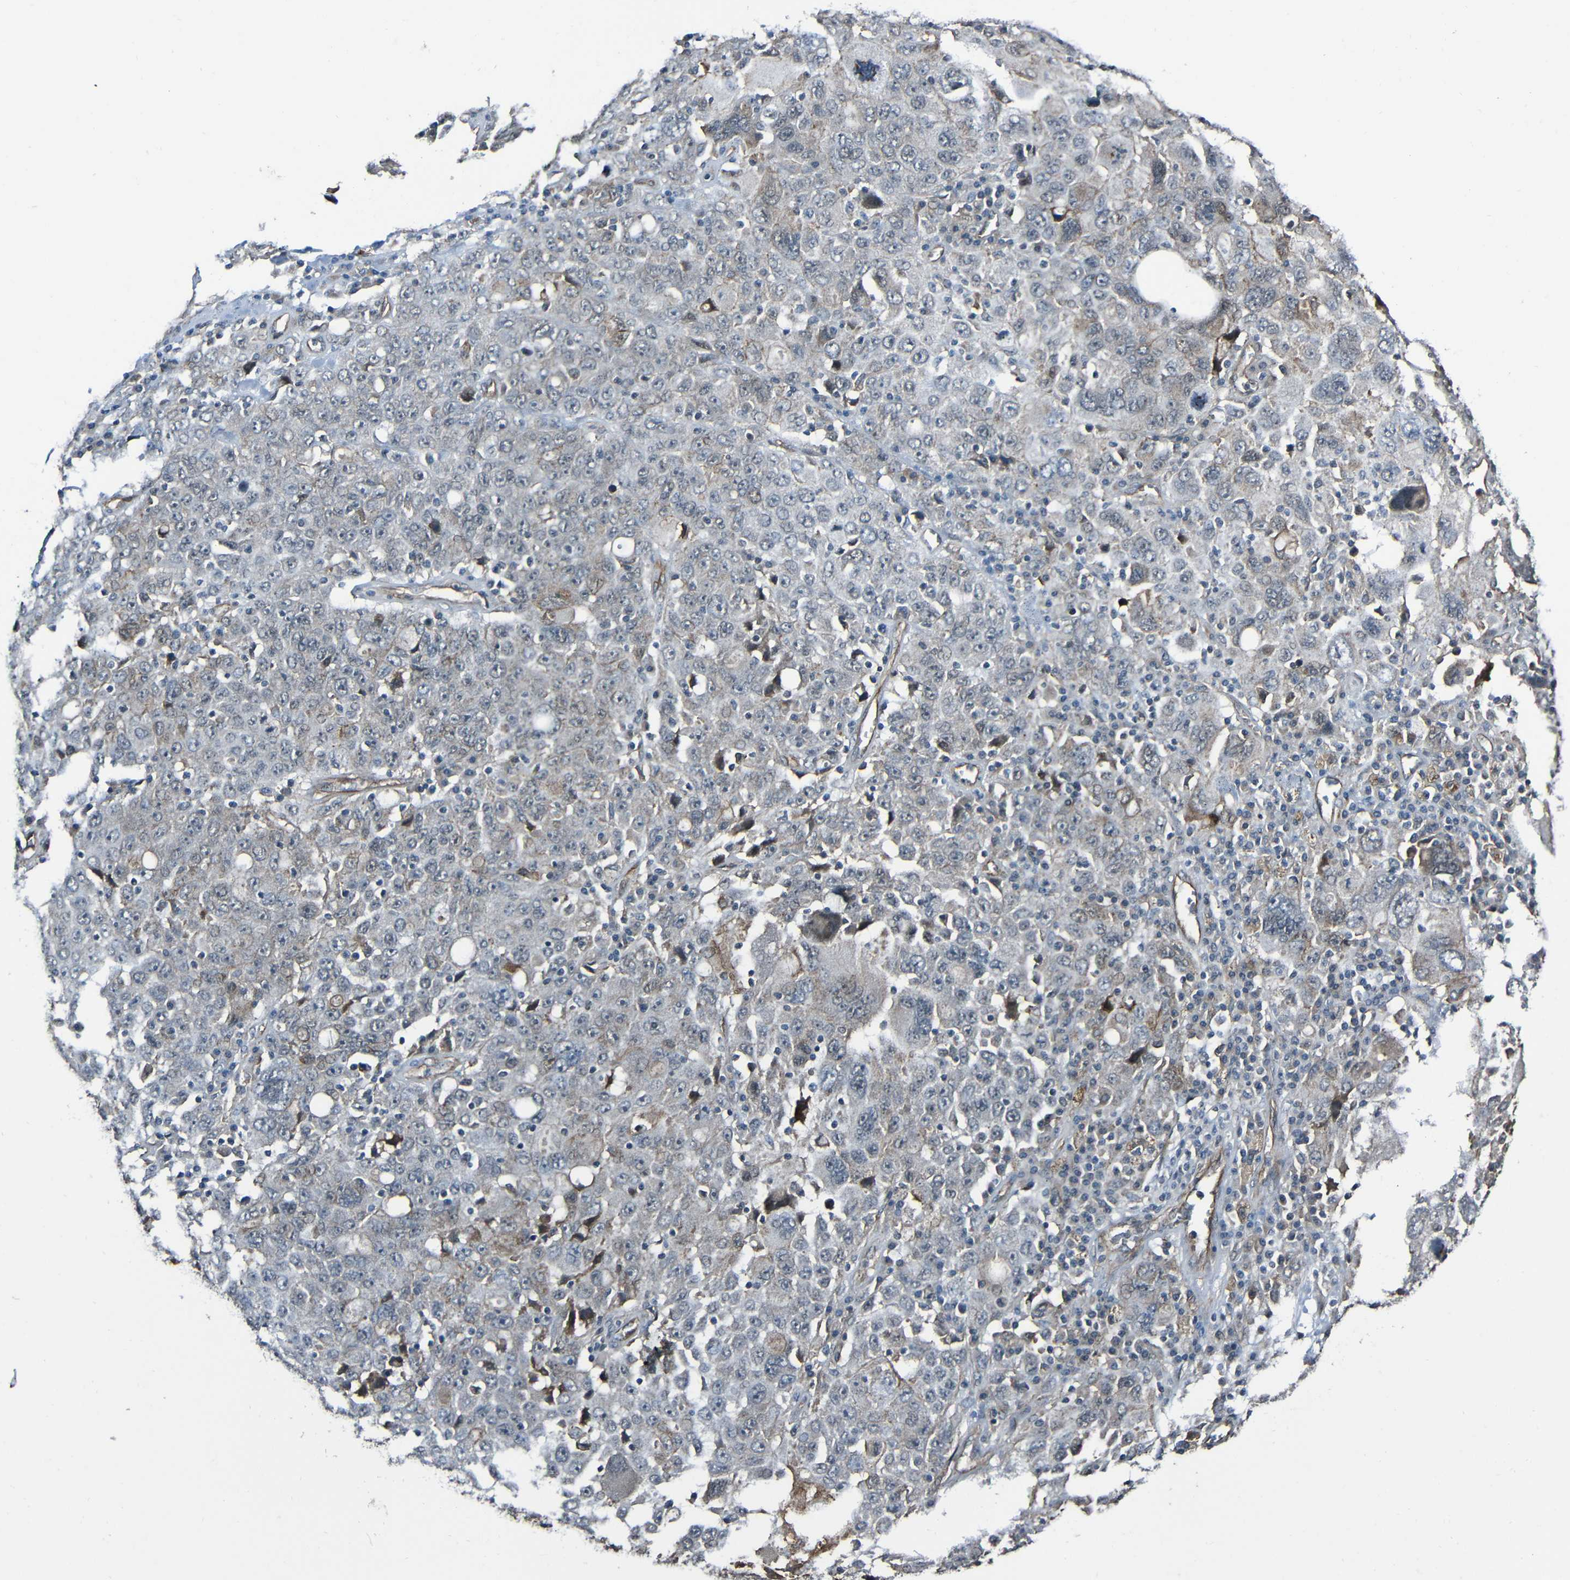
{"staining": {"intensity": "negative", "quantity": "none", "location": "none"}, "tissue": "ovarian cancer", "cell_type": "Tumor cells", "image_type": "cancer", "snomed": [{"axis": "morphology", "description": "Carcinoma, endometroid"}, {"axis": "topography", "description": "Ovary"}], "caption": "IHC photomicrograph of neoplastic tissue: human endometroid carcinoma (ovarian) stained with DAB reveals no significant protein staining in tumor cells.", "gene": "LGR5", "patient": {"sex": "female", "age": 62}}